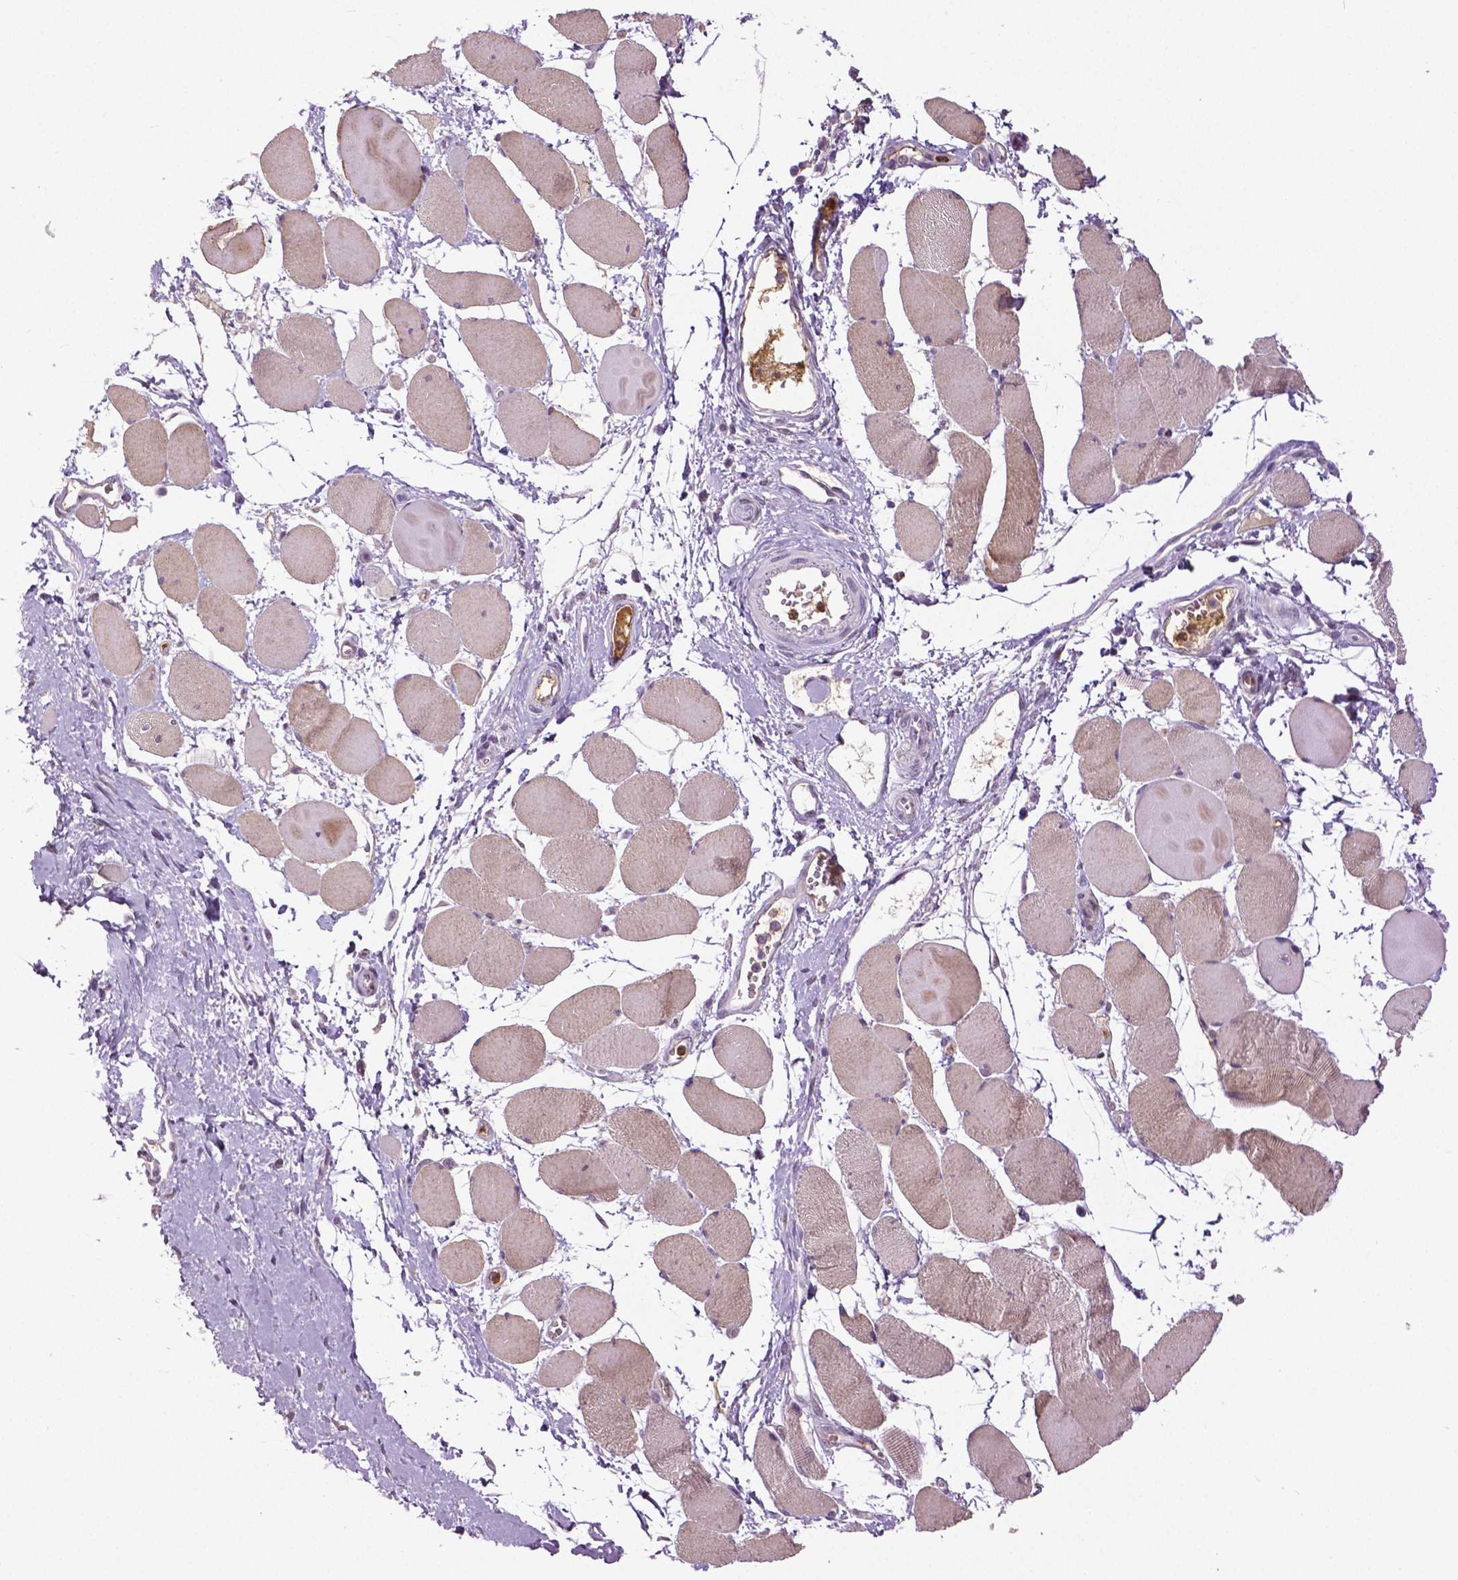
{"staining": {"intensity": "weak", "quantity": ">75%", "location": "cytoplasmic/membranous"}, "tissue": "skeletal muscle", "cell_type": "Myocytes", "image_type": "normal", "snomed": [{"axis": "morphology", "description": "Normal tissue, NOS"}, {"axis": "topography", "description": "Skeletal muscle"}], "caption": "IHC image of normal skeletal muscle: human skeletal muscle stained using IHC displays low levels of weak protein expression localized specifically in the cytoplasmic/membranous of myocytes, appearing as a cytoplasmic/membranous brown color.", "gene": "PTPN5", "patient": {"sex": "female", "age": 75}}